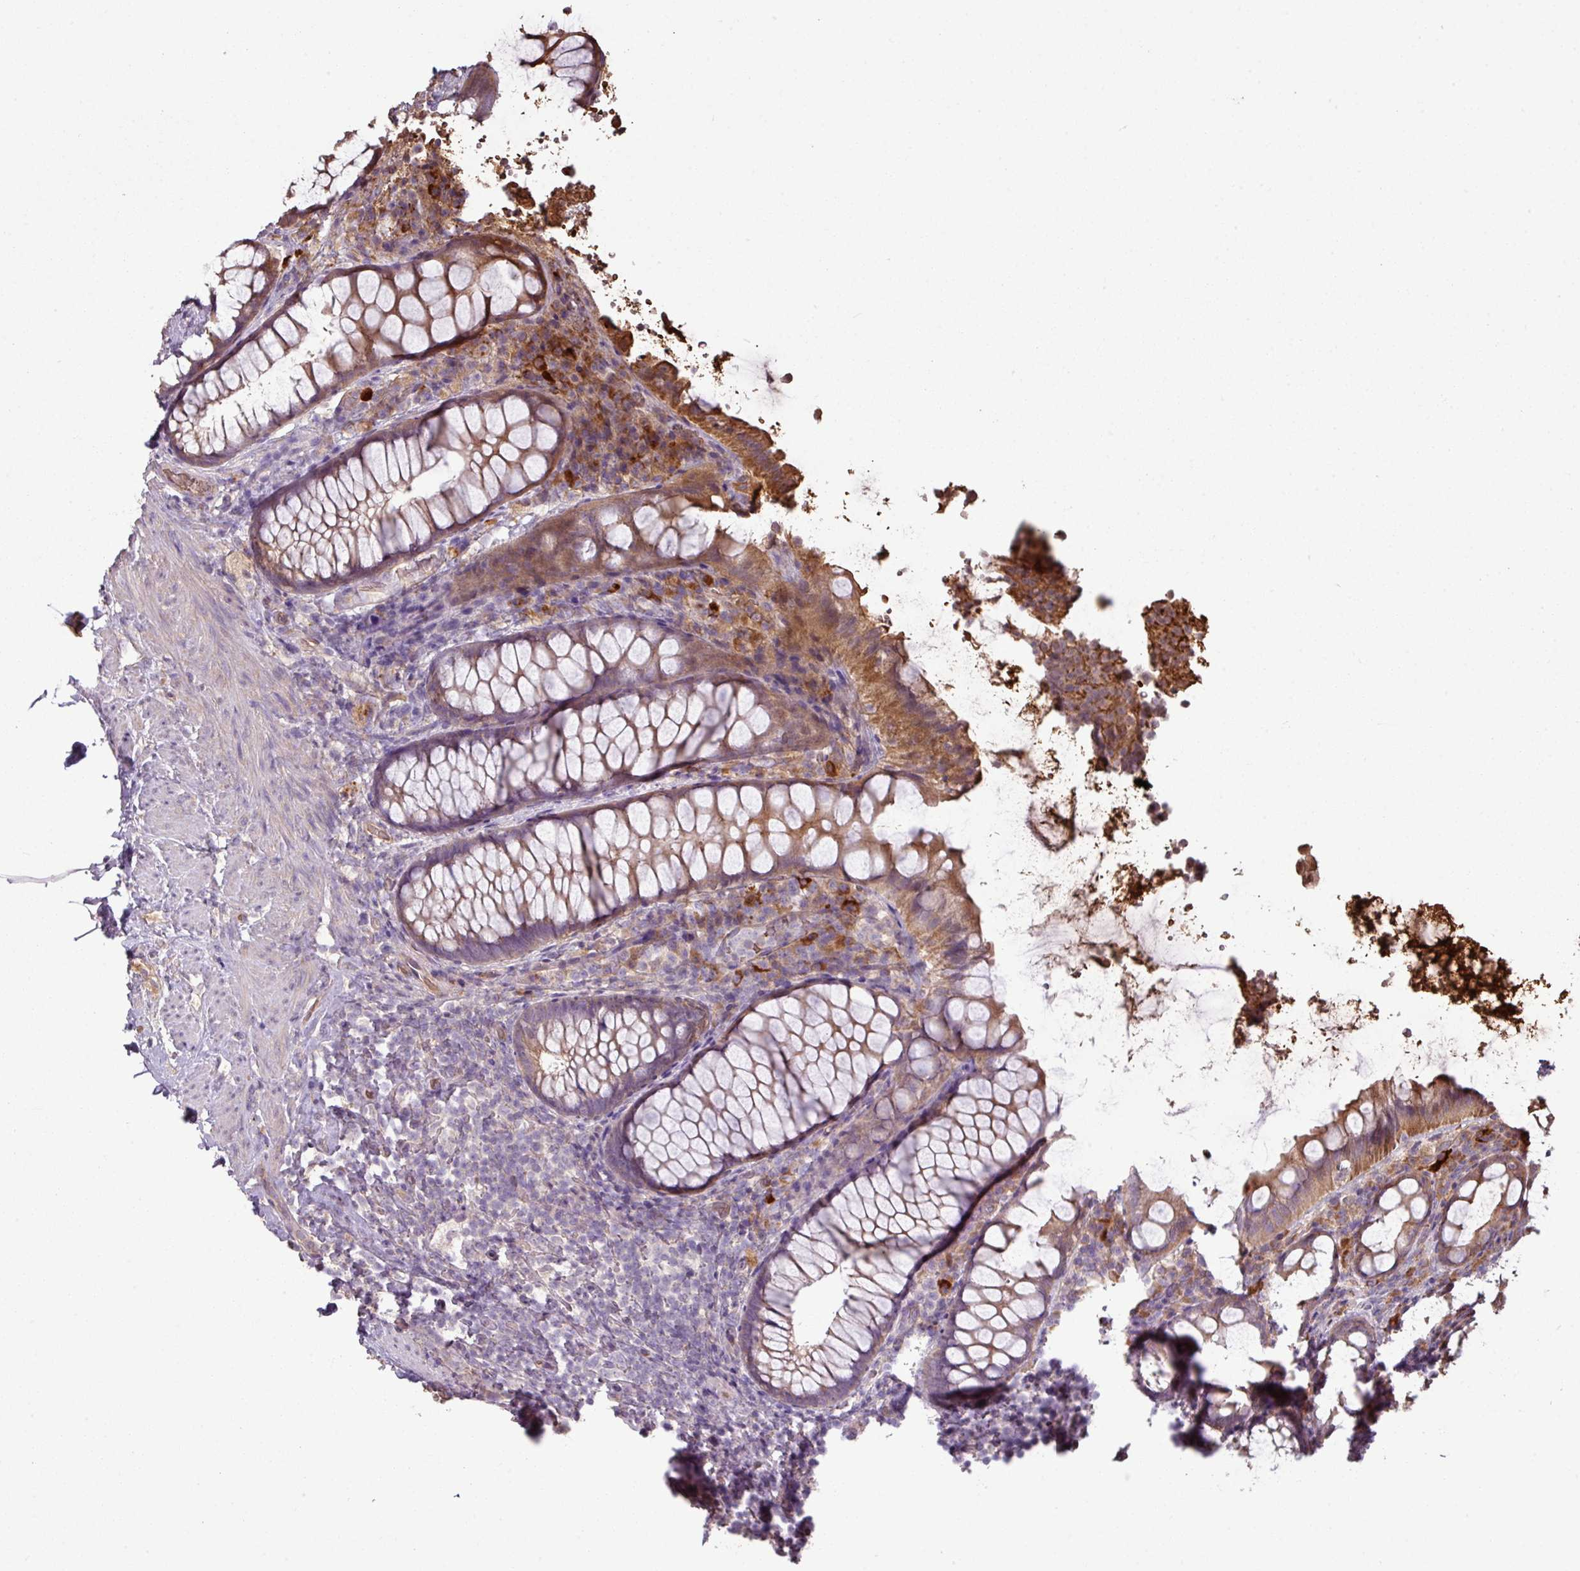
{"staining": {"intensity": "moderate", "quantity": "25%-75%", "location": "cytoplasmic/membranous"}, "tissue": "rectum", "cell_type": "Glandular cells", "image_type": "normal", "snomed": [{"axis": "morphology", "description": "Normal tissue, NOS"}, {"axis": "topography", "description": "Rectum"}, {"axis": "topography", "description": "Peripheral nerve tissue"}], "caption": "Immunohistochemistry image of unremarkable human rectum stained for a protein (brown), which exhibits medium levels of moderate cytoplasmic/membranous staining in approximately 25%-75% of glandular cells.", "gene": "NHSL2", "patient": {"sex": "female", "age": 69}}